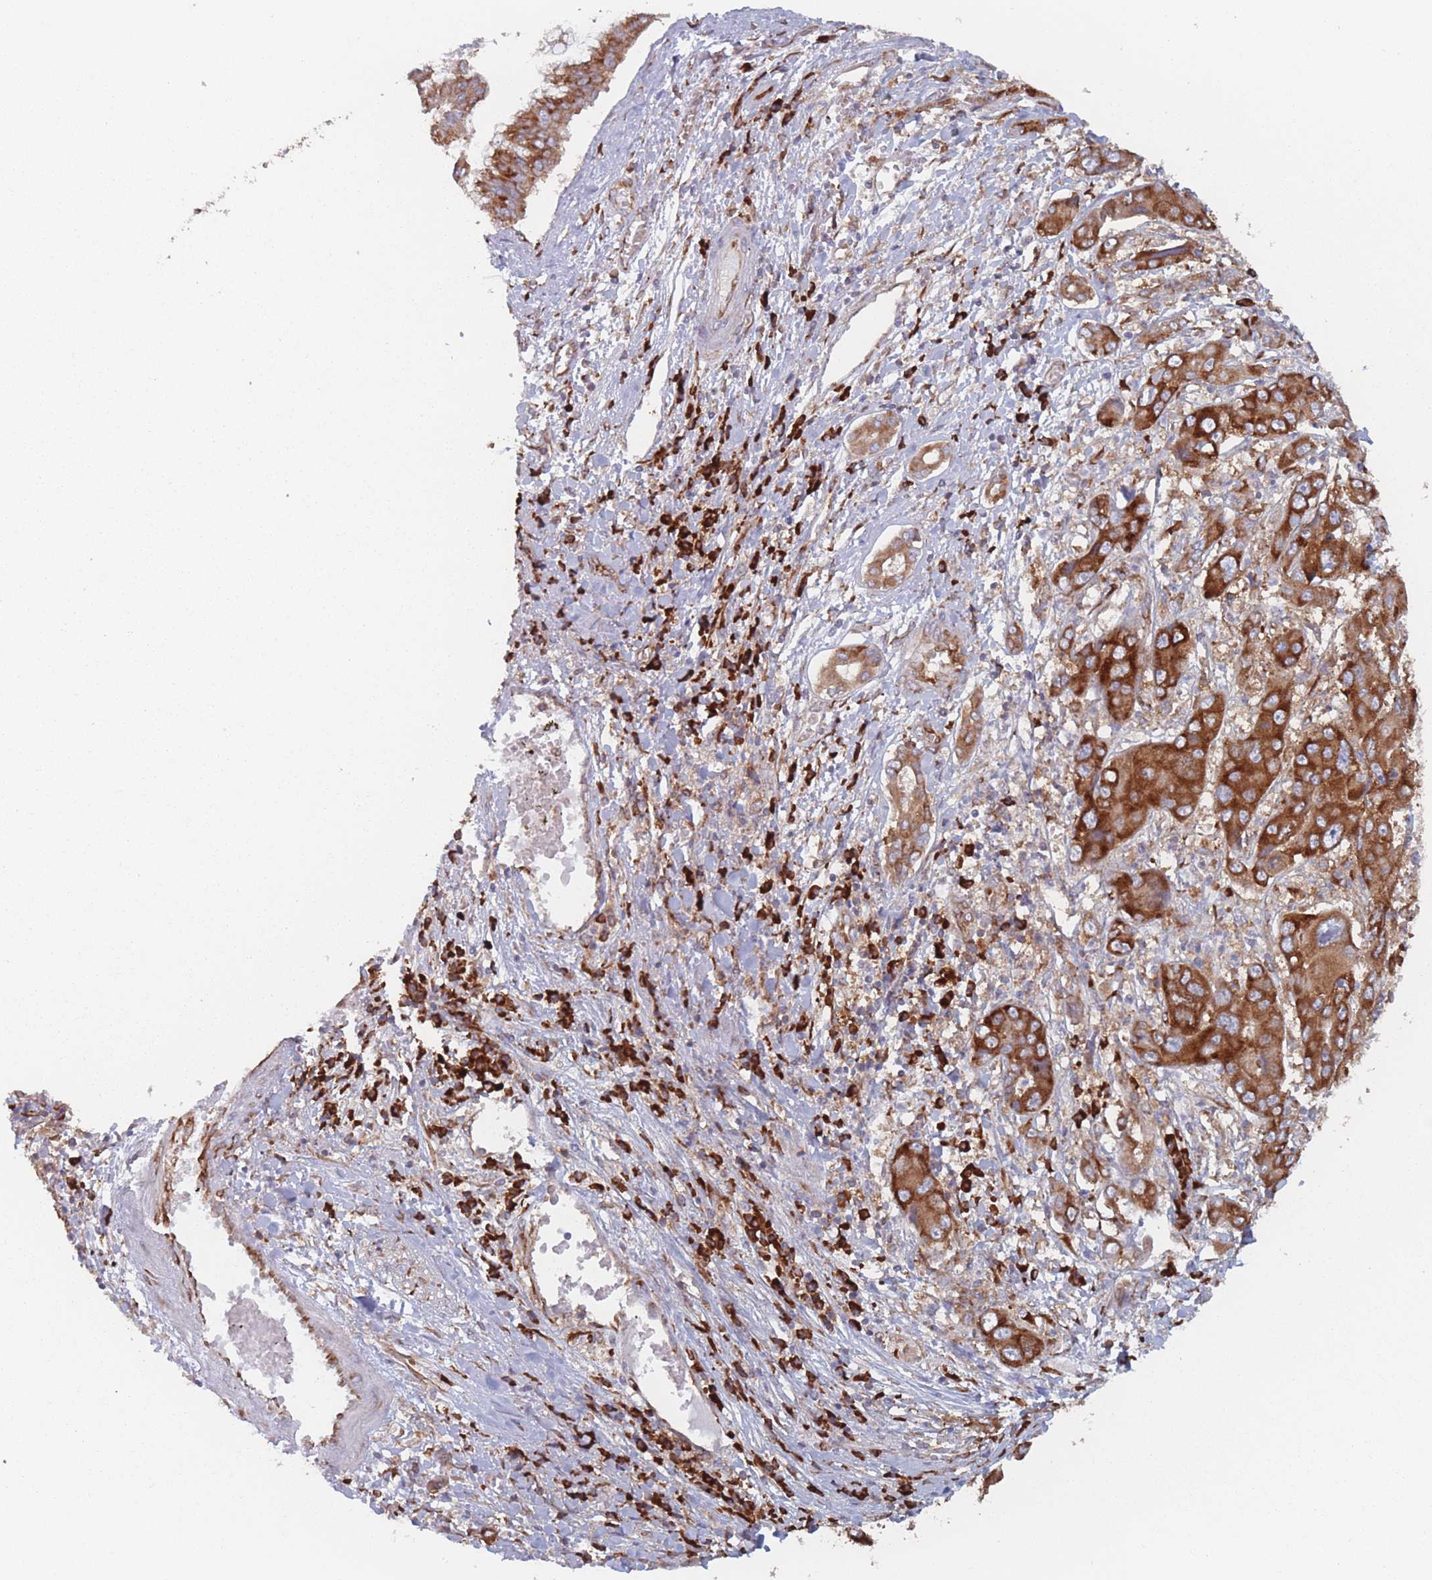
{"staining": {"intensity": "strong", "quantity": ">75%", "location": "cytoplasmic/membranous"}, "tissue": "liver cancer", "cell_type": "Tumor cells", "image_type": "cancer", "snomed": [{"axis": "morphology", "description": "Cholangiocarcinoma"}, {"axis": "topography", "description": "Liver"}], "caption": "An immunohistochemistry (IHC) photomicrograph of neoplastic tissue is shown. Protein staining in brown shows strong cytoplasmic/membranous positivity in cholangiocarcinoma (liver) within tumor cells.", "gene": "EEF1B2", "patient": {"sex": "male", "age": 67}}